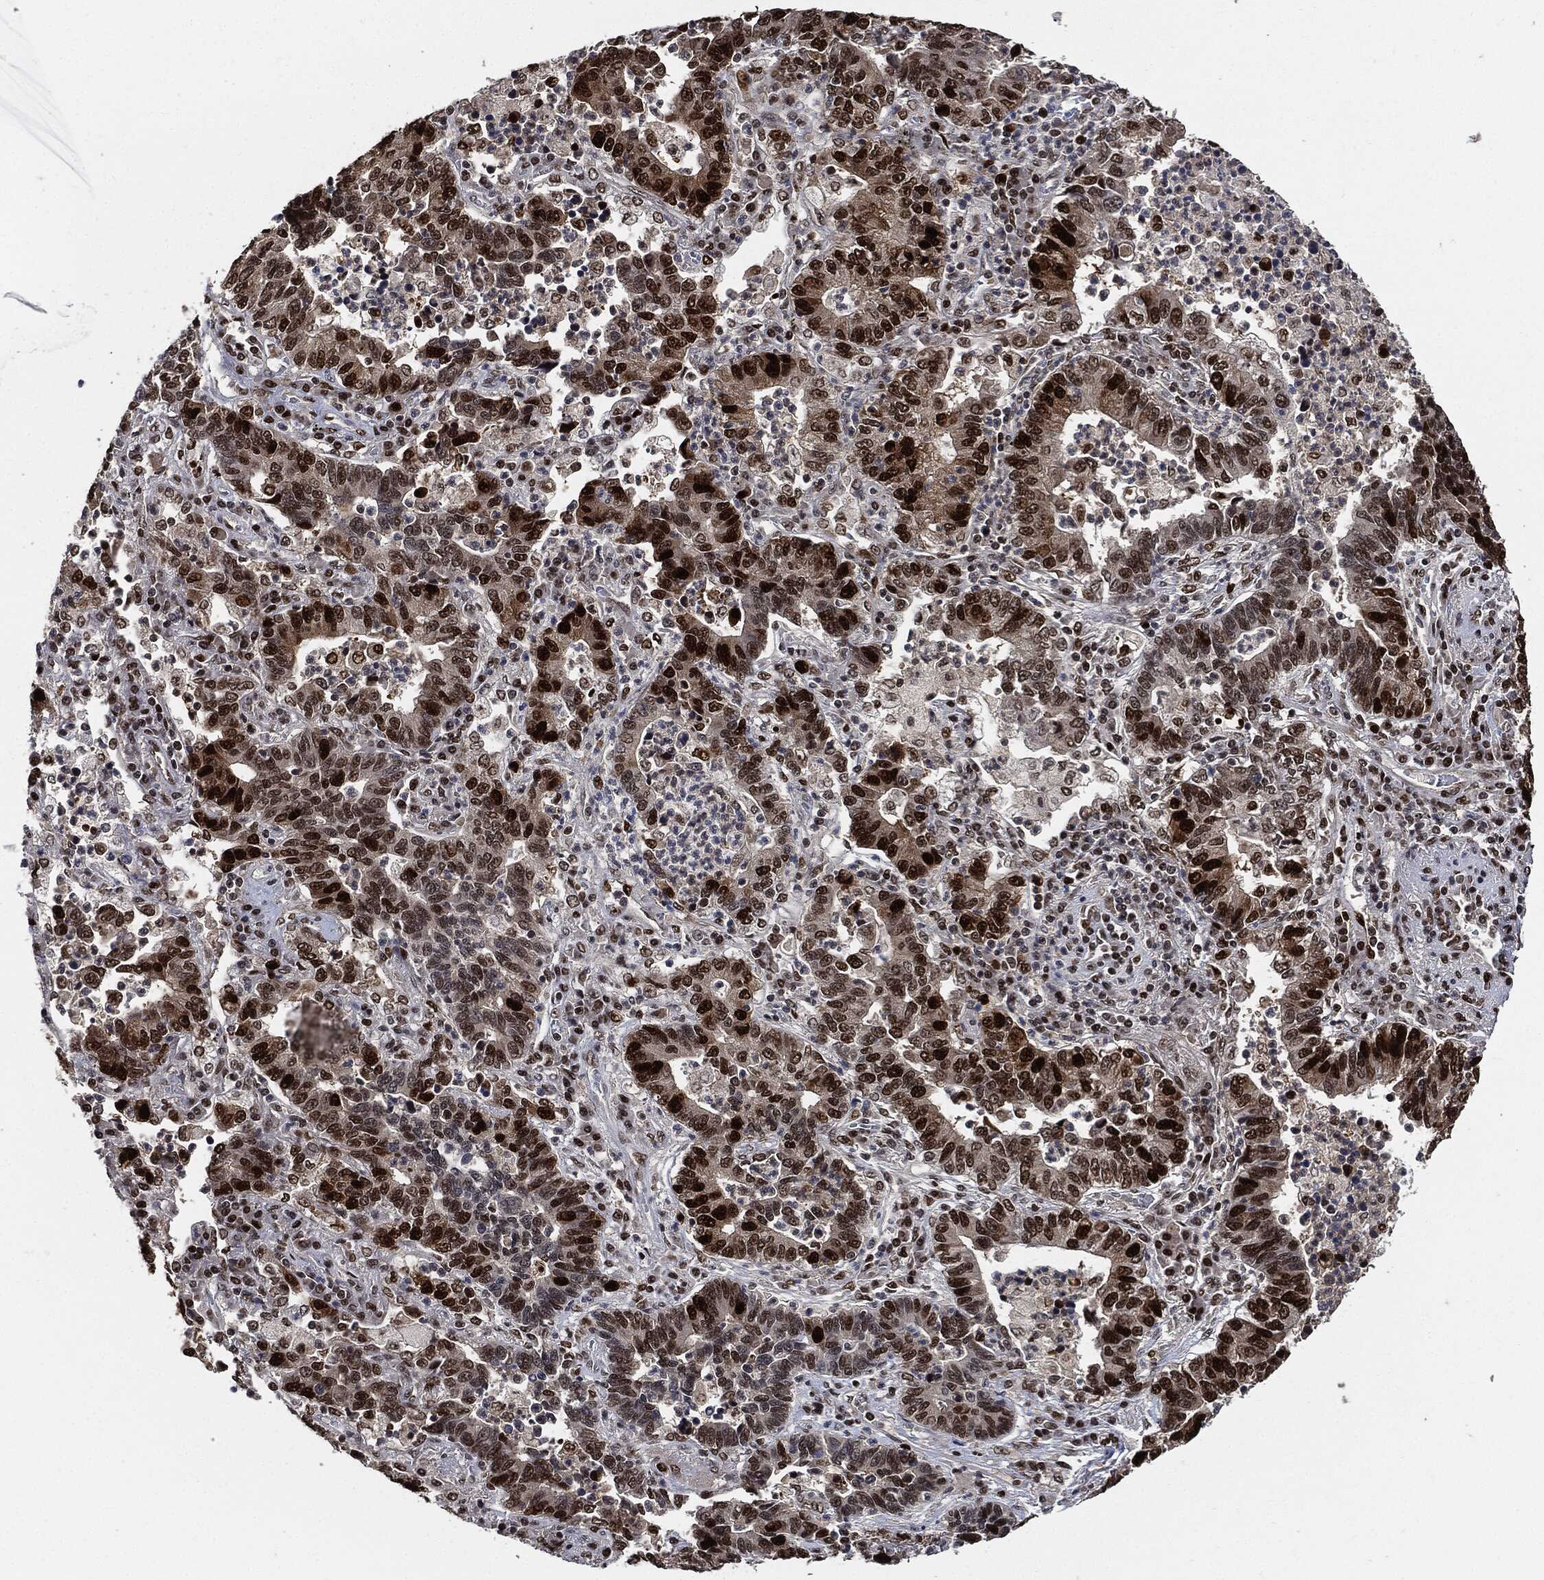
{"staining": {"intensity": "strong", "quantity": ">75%", "location": "nuclear"}, "tissue": "lung cancer", "cell_type": "Tumor cells", "image_type": "cancer", "snomed": [{"axis": "morphology", "description": "Adenocarcinoma, NOS"}, {"axis": "topography", "description": "Lung"}], "caption": "Human lung adenocarcinoma stained with a brown dye exhibits strong nuclear positive positivity in approximately >75% of tumor cells.", "gene": "PCNA", "patient": {"sex": "female", "age": 57}}